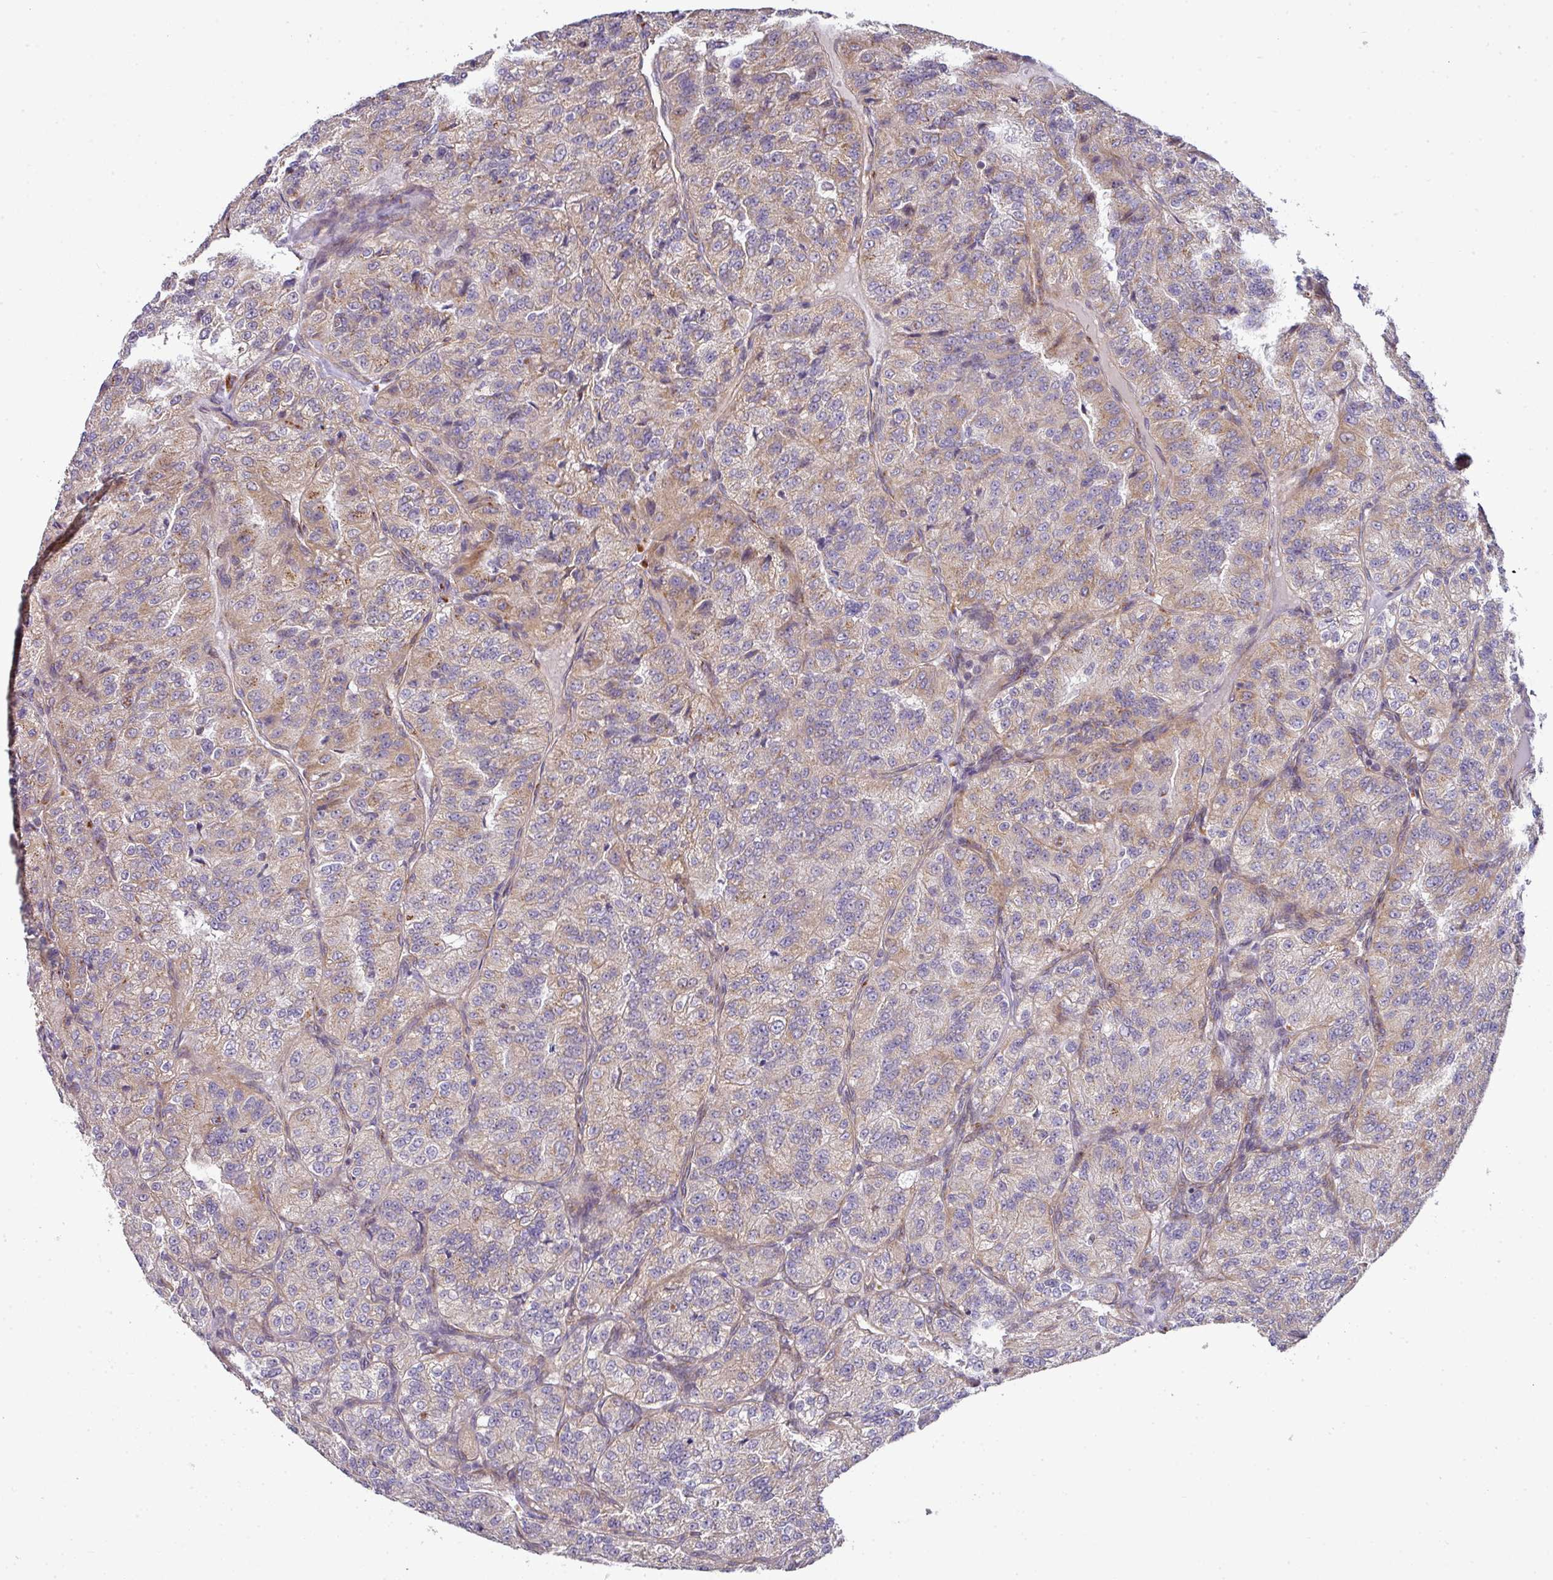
{"staining": {"intensity": "moderate", "quantity": "25%-75%", "location": "cytoplasmic/membranous"}, "tissue": "renal cancer", "cell_type": "Tumor cells", "image_type": "cancer", "snomed": [{"axis": "morphology", "description": "Adenocarcinoma, NOS"}, {"axis": "topography", "description": "Kidney"}], "caption": "Immunohistochemistry (DAB) staining of human renal cancer (adenocarcinoma) demonstrates moderate cytoplasmic/membranous protein expression in about 25%-75% of tumor cells.", "gene": "TIMMDC1", "patient": {"sex": "female", "age": 63}}